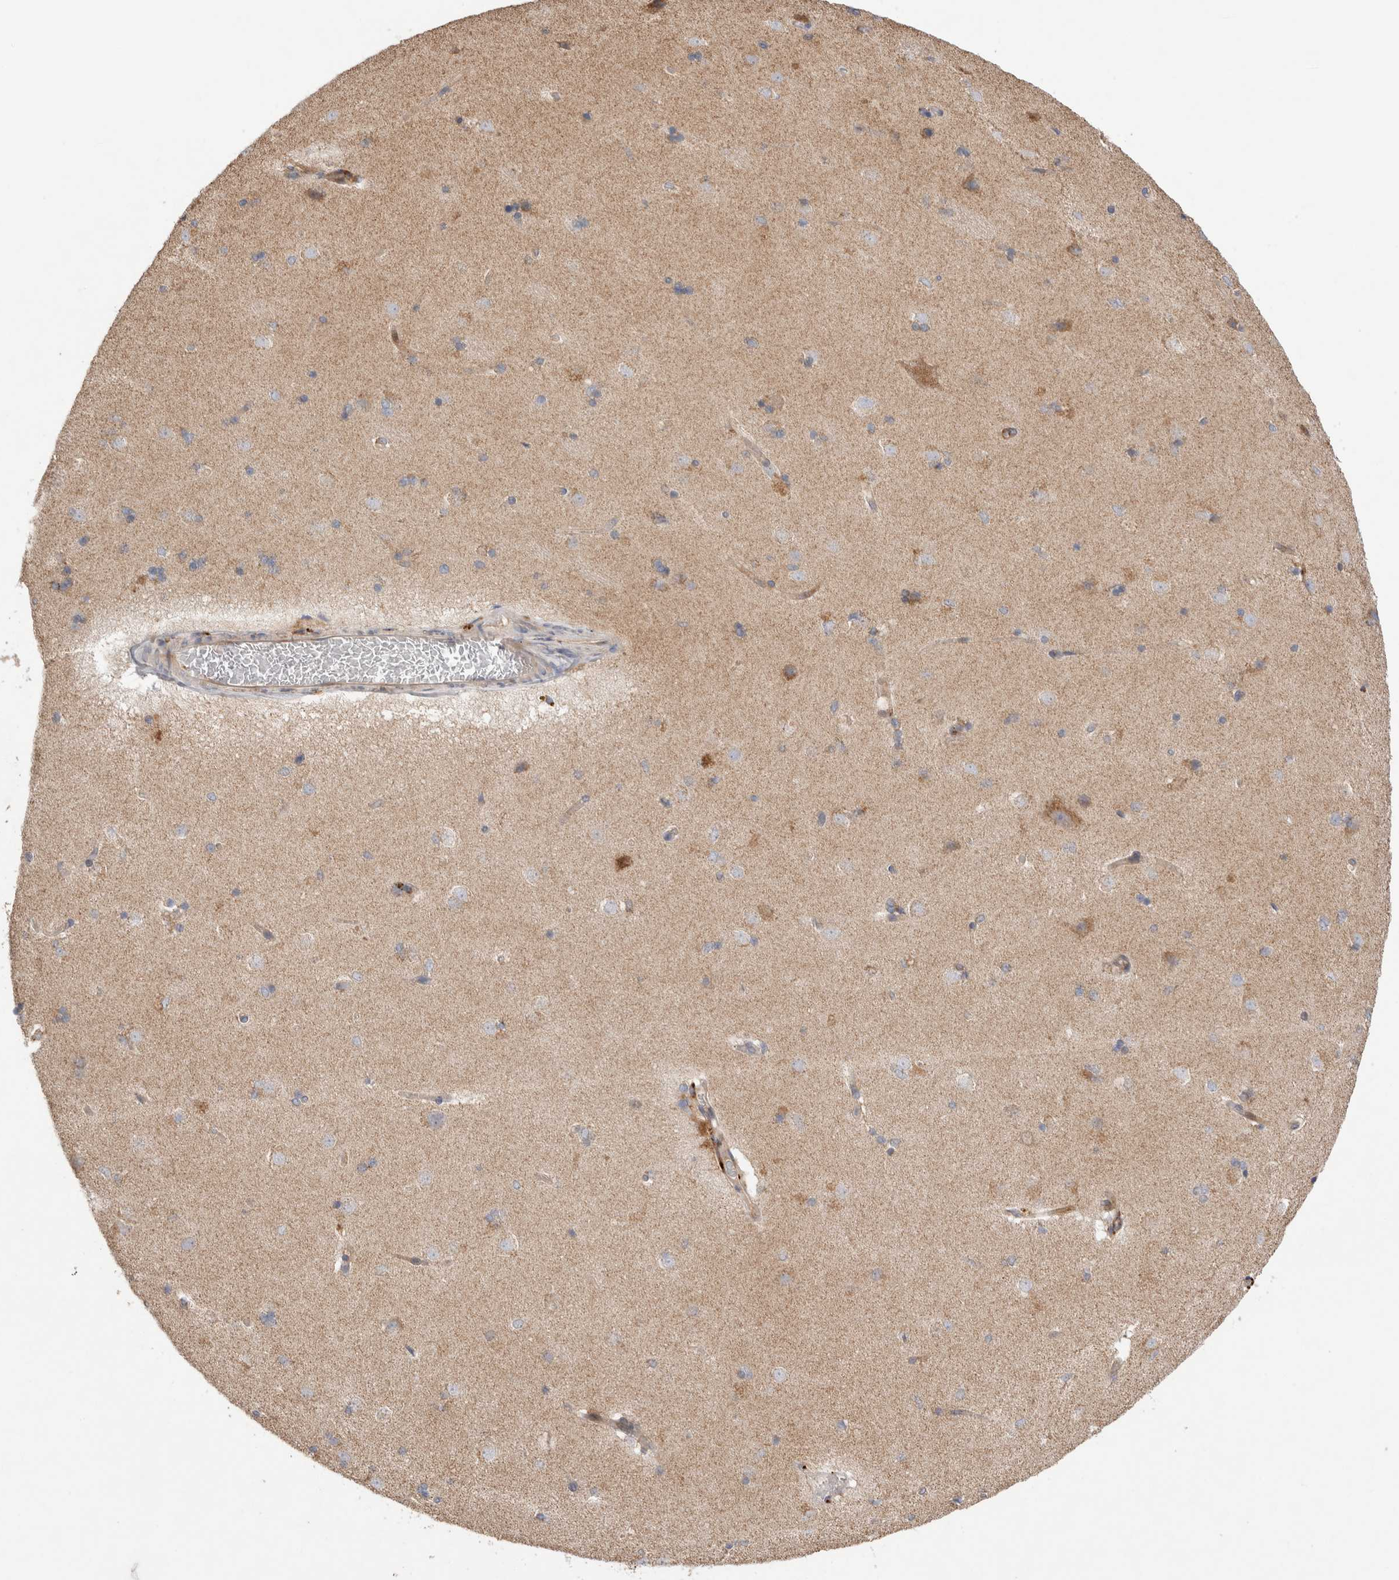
{"staining": {"intensity": "negative", "quantity": "none", "location": "none"}, "tissue": "caudate", "cell_type": "Glial cells", "image_type": "normal", "snomed": [{"axis": "morphology", "description": "Normal tissue, NOS"}, {"axis": "topography", "description": "Lateral ventricle wall"}], "caption": "DAB (3,3'-diaminobenzidine) immunohistochemical staining of unremarkable caudate shows no significant positivity in glial cells.", "gene": "TBC1D16", "patient": {"sex": "female", "age": 19}}